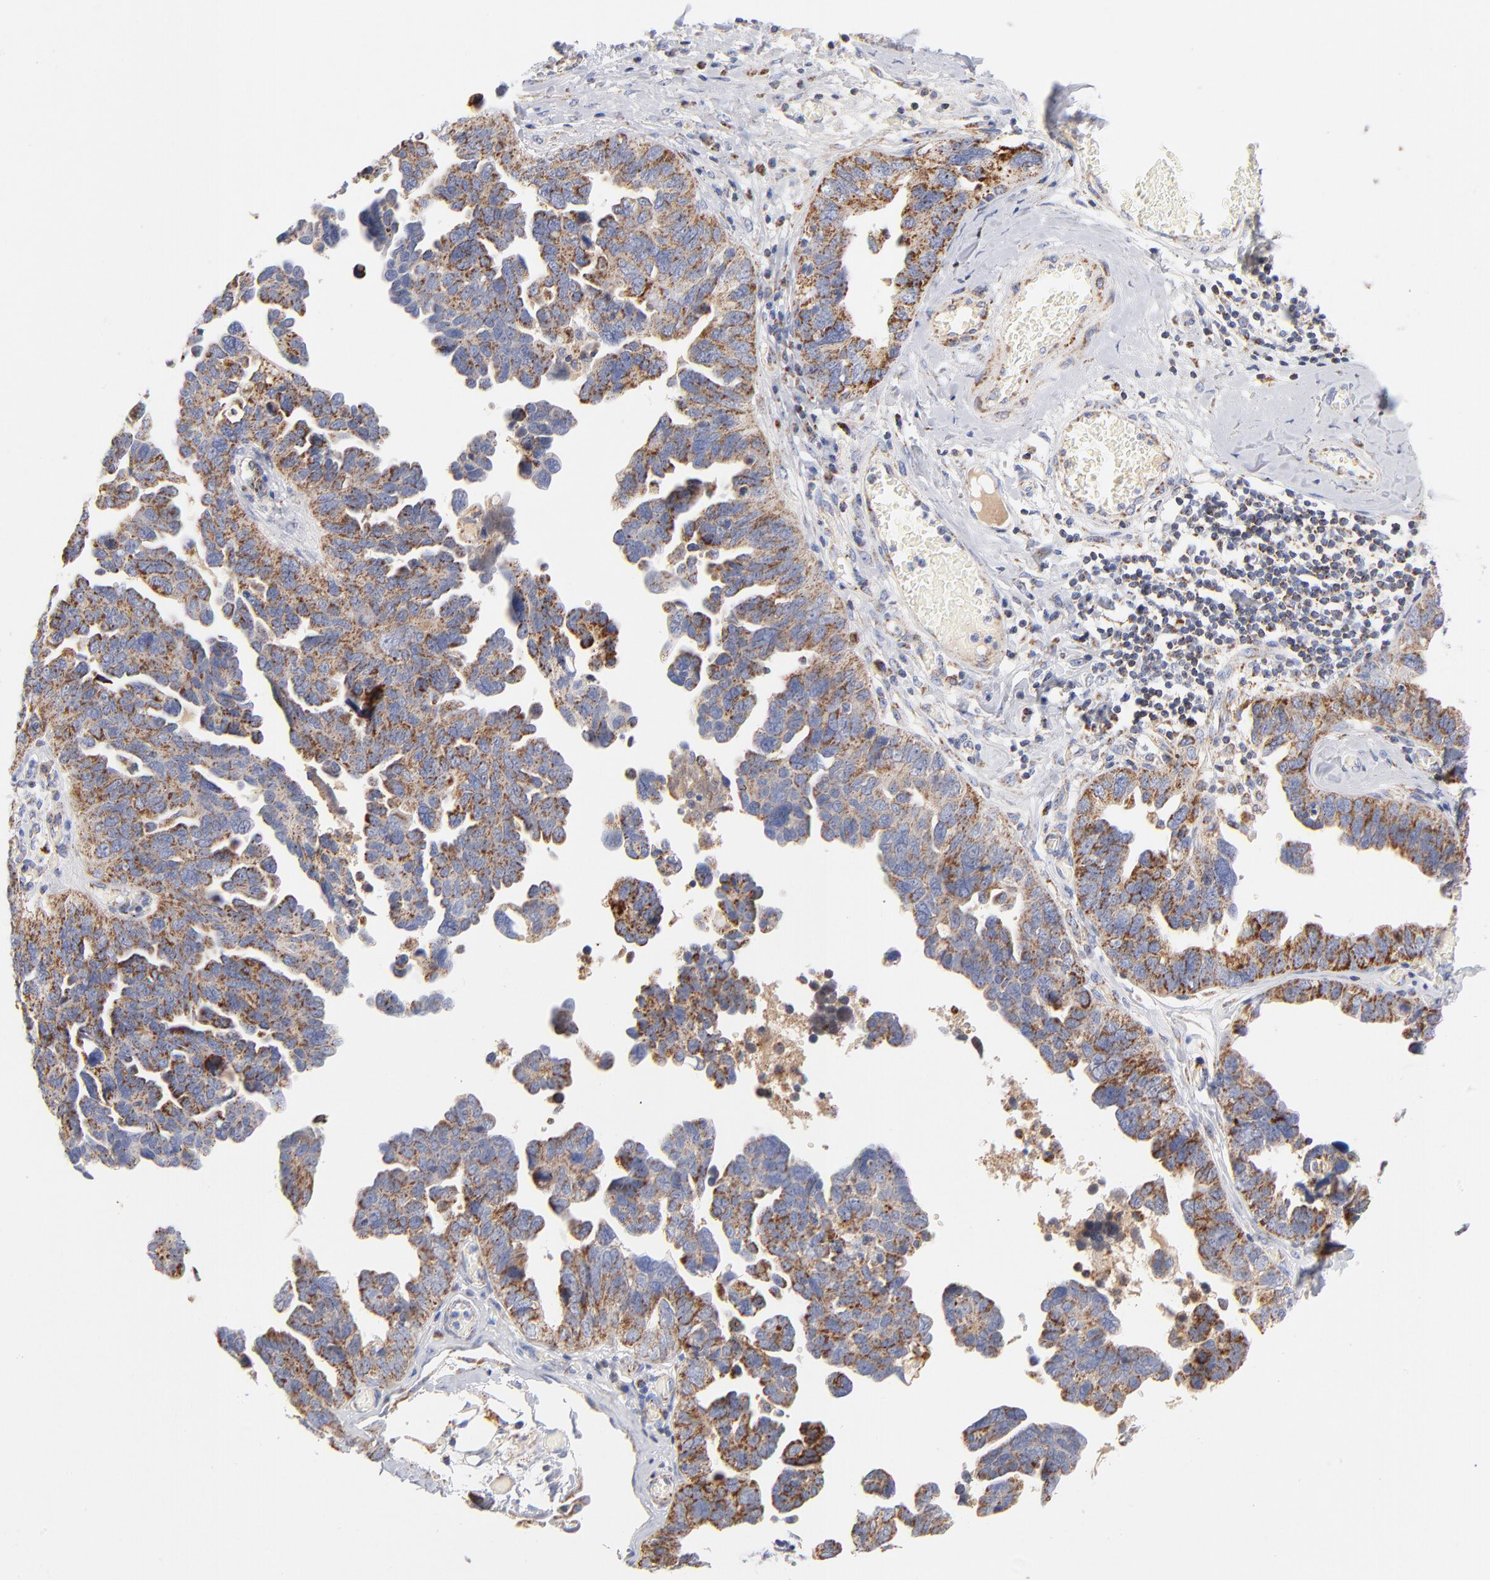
{"staining": {"intensity": "moderate", "quantity": ">75%", "location": "cytoplasmic/membranous"}, "tissue": "ovarian cancer", "cell_type": "Tumor cells", "image_type": "cancer", "snomed": [{"axis": "morphology", "description": "Cystadenocarcinoma, serous, NOS"}, {"axis": "topography", "description": "Ovary"}], "caption": "Tumor cells show moderate cytoplasmic/membranous positivity in about >75% of cells in ovarian cancer (serous cystadenocarcinoma). Nuclei are stained in blue.", "gene": "DLAT", "patient": {"sex": "female", "age": 64}}